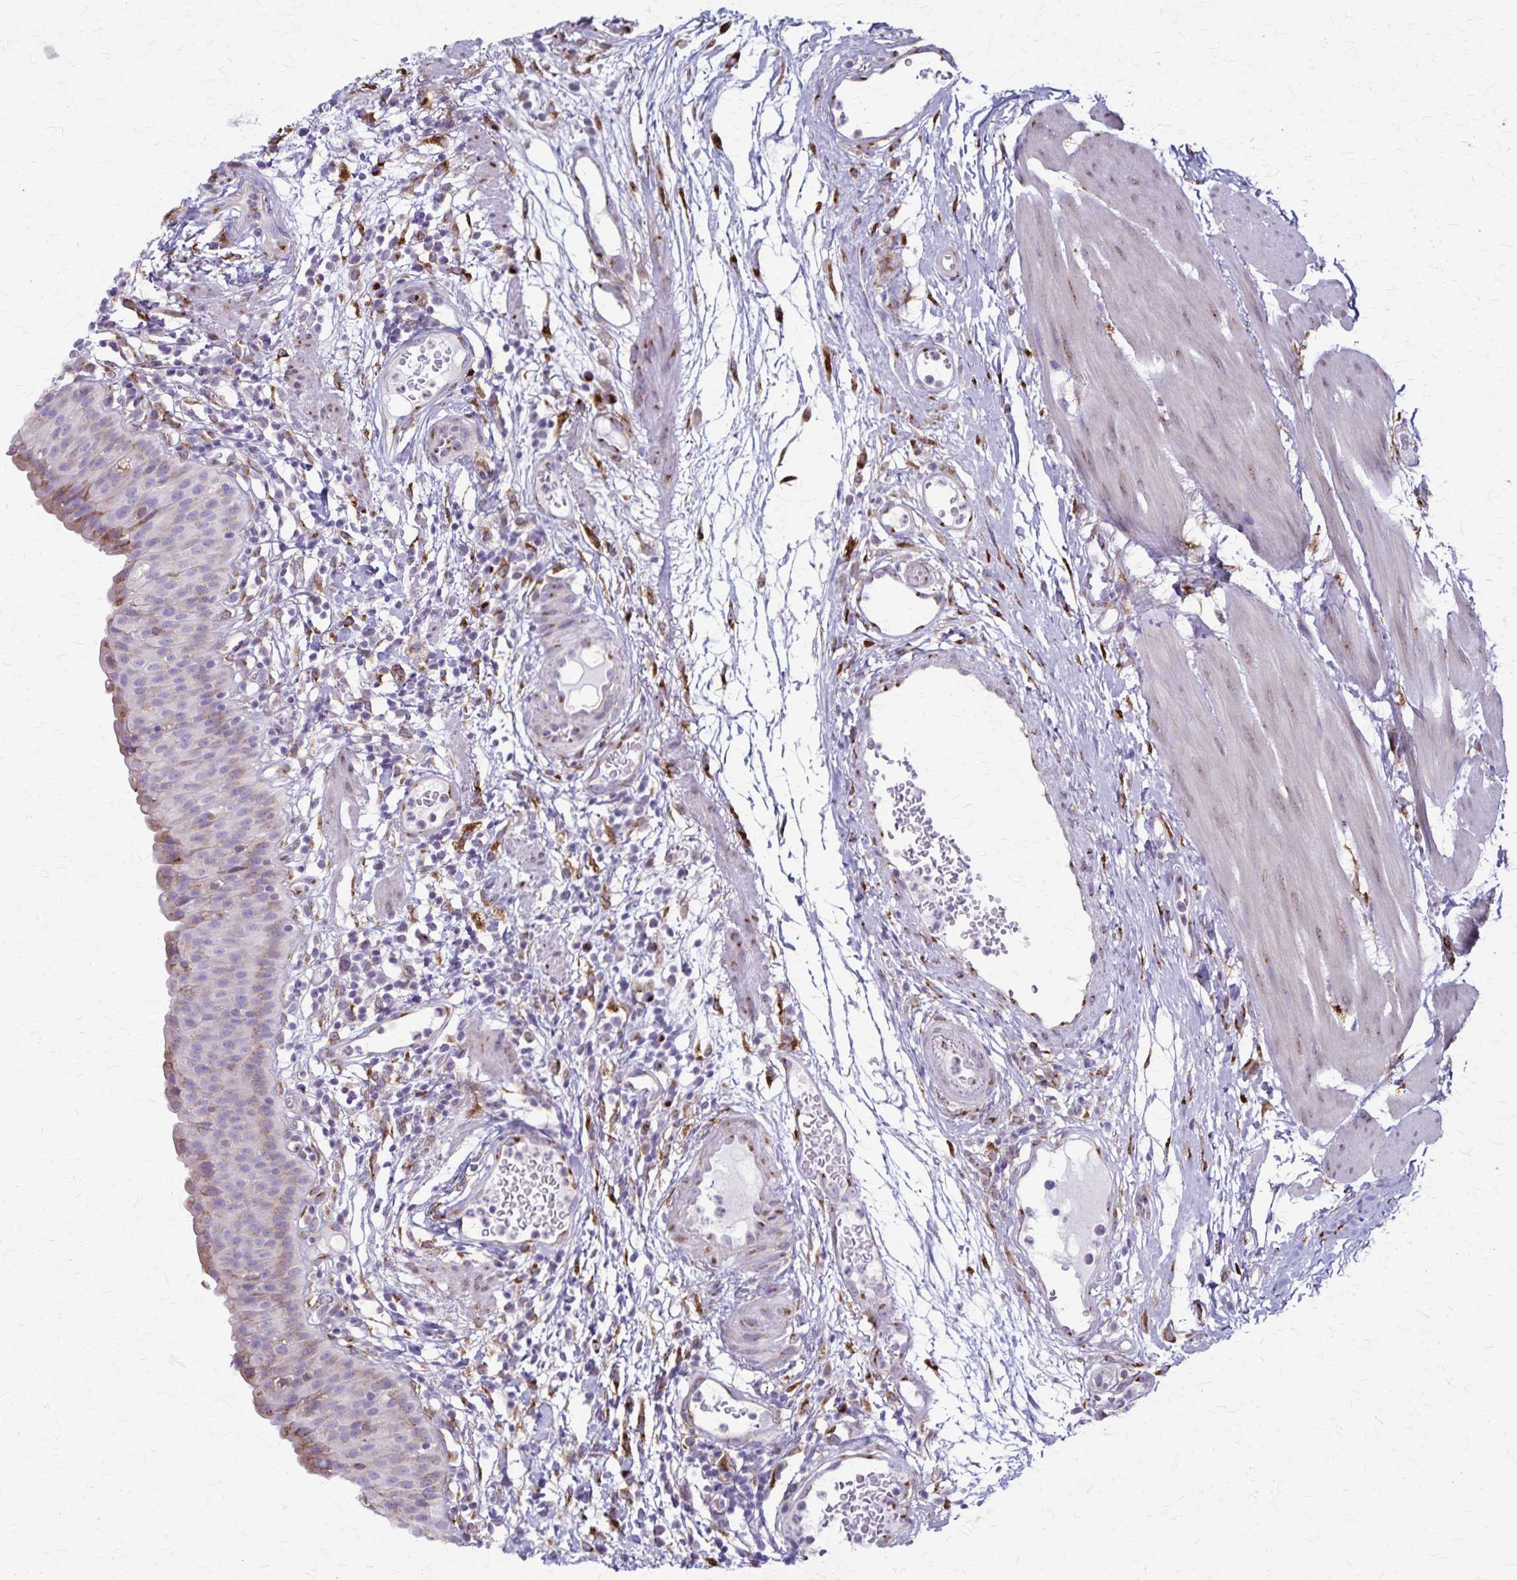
{"staining": {"intensity": "weak", "quantity": "<25%", "location": "cytoplasmic/membranous"}, "tissue": "urinary bladder", "cell_type": "Urothelial cells", "image_type": "normal", "snomed": [{"axis": "morphology", "description": "Normal tissue, NOS"}, {"axis": "morphology", "description": "Inflammation, NOS"}, {"axis": "topography", "description": "Urinary bladder"}], "caption": "Protein analysis of benign urinary bladder reveals no significant staining in urothelial cells.", "gene": "MCFD2", "patient": {"sex": "male", "age": 57}}